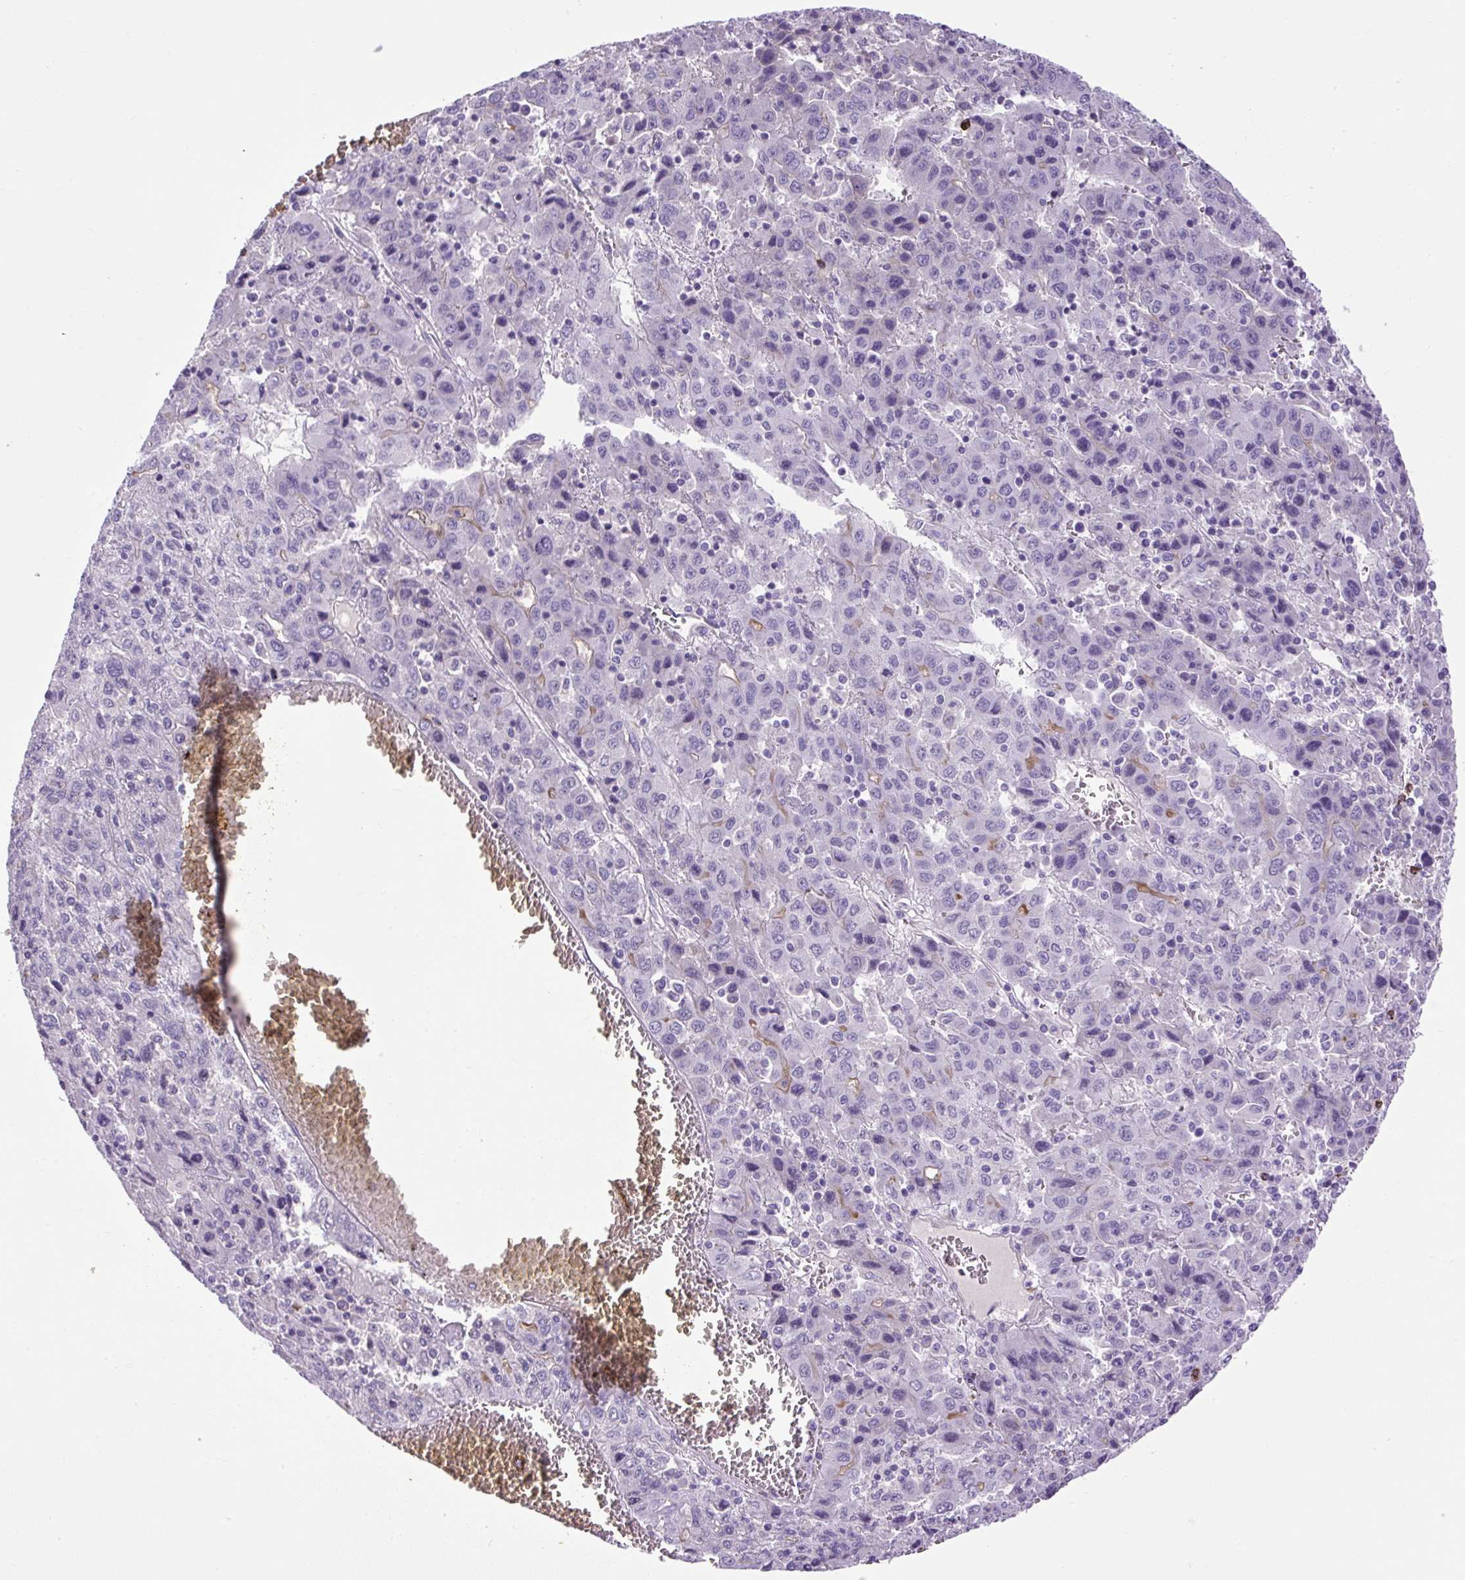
{"staining": {"intensity": "weak", "quantity": "<25%", "location": "cytoplasmic/membranous"}, "tissue": "liver cancer", "cell_type": "Tumor cells", "image_type": "cancer", "snomed": [{"axis": "morphology", "description": "Carcinoma, Hepatocellular, NOS"}, {"axis": "topography", "description": "Liver"}], "caption": "Immunohistochemical staining of human hepatocellular carcinoma (liver) reveals no significant staining in tumor cells.", "gene": "VWA7", "patient": {"sex": "female", "age": 53}}